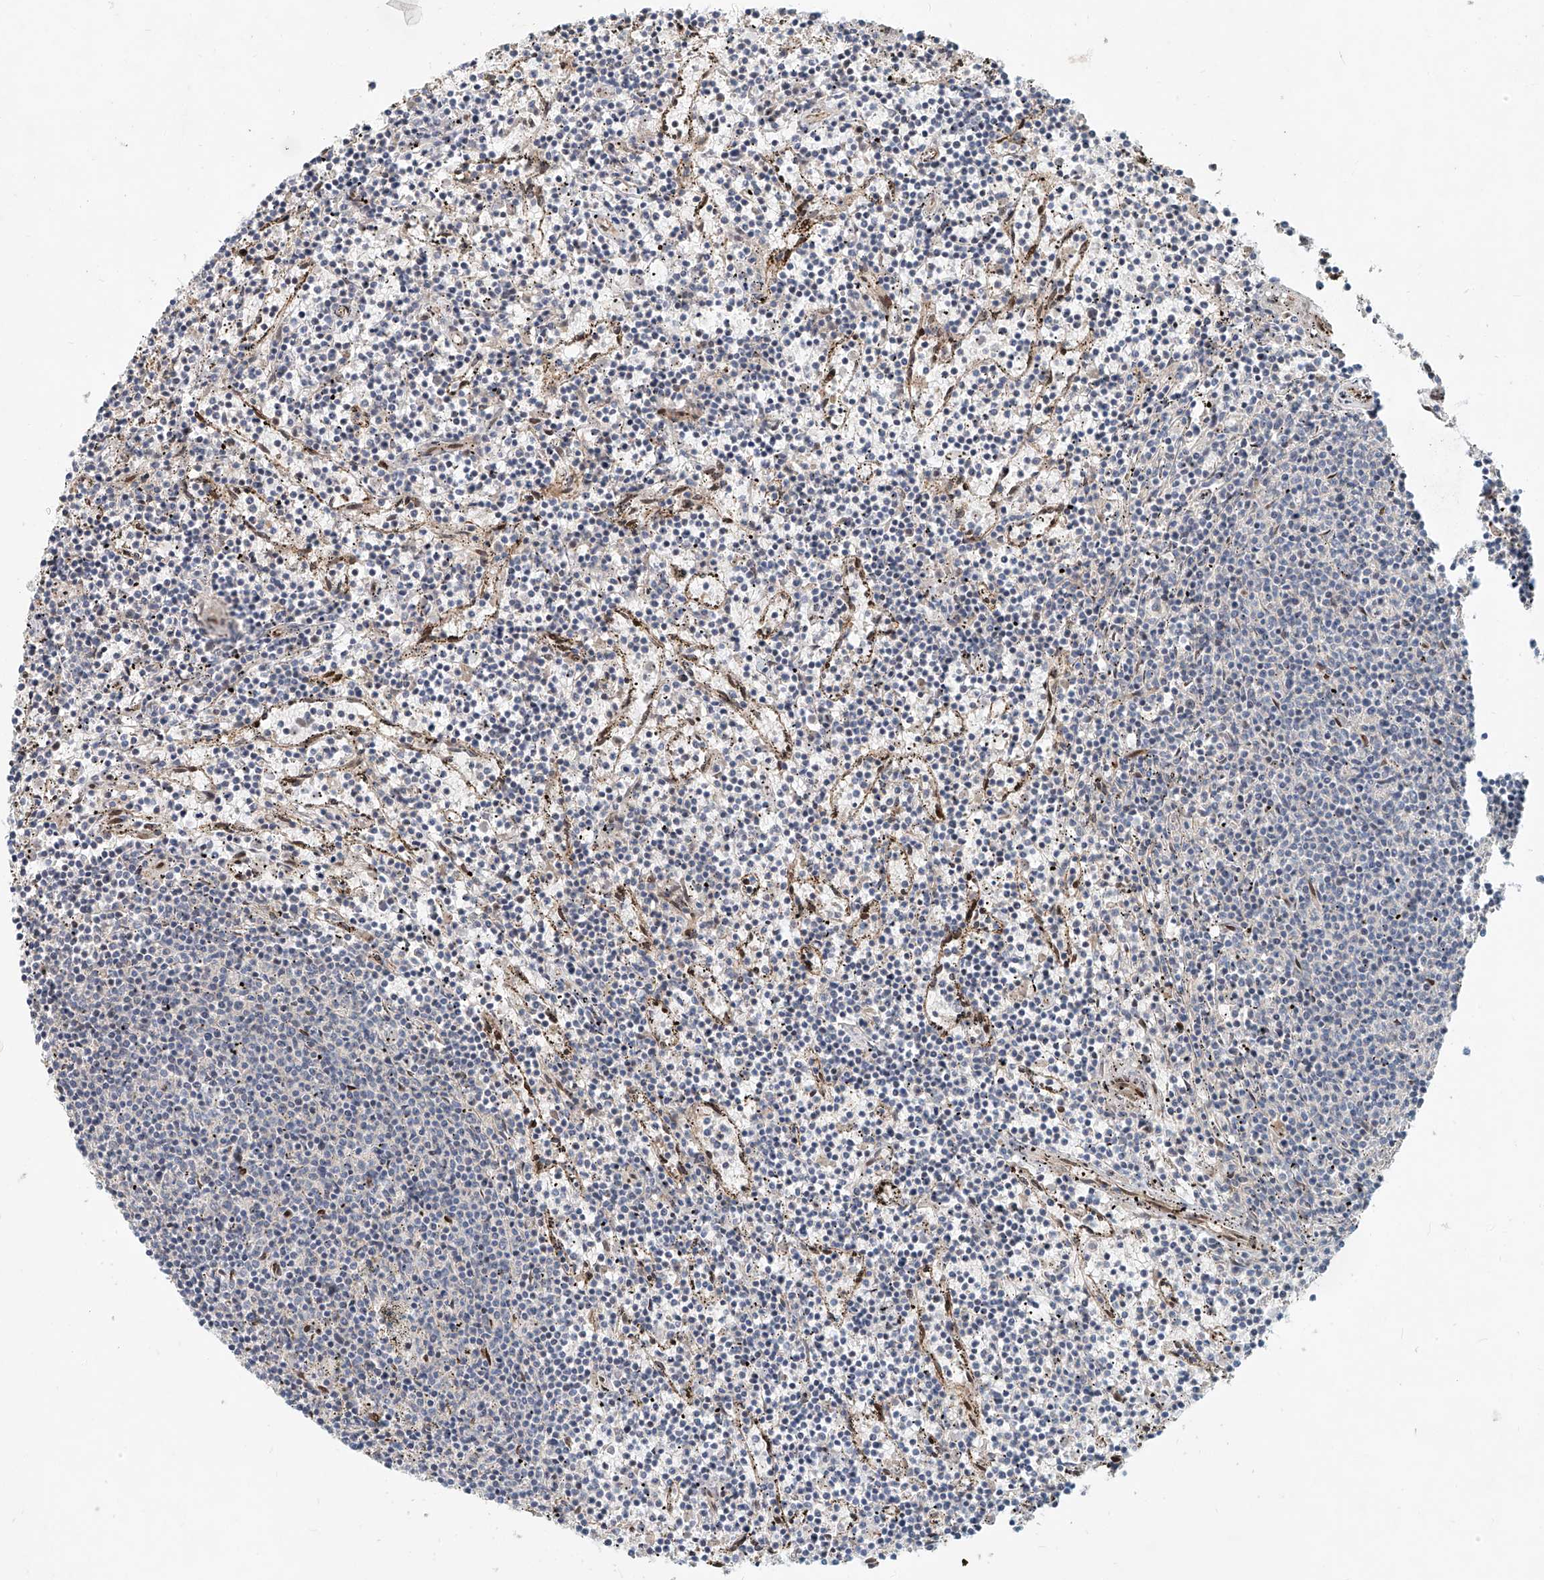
{"staining": {"intensity": "negative", "quantity": "none", "location": "none"}, "tissue": "lymphoma", "cell_type": "Tumor cells", "image_type": "cancer", "snomed": [{"axis": "morphology", "description": "Malignant lymphoma, non-Hodgkin's type, Low grade"}, {"axis": "topography", "description": "Spleen"}], "caption": "Immunohistochemistry (IHC) image of neoplastic tissue: lymphoma stained with DAB shows no significant protein expression in tumor cells.", "gene": "SASH1", "patient": {"sex": "female", "age": 50}}